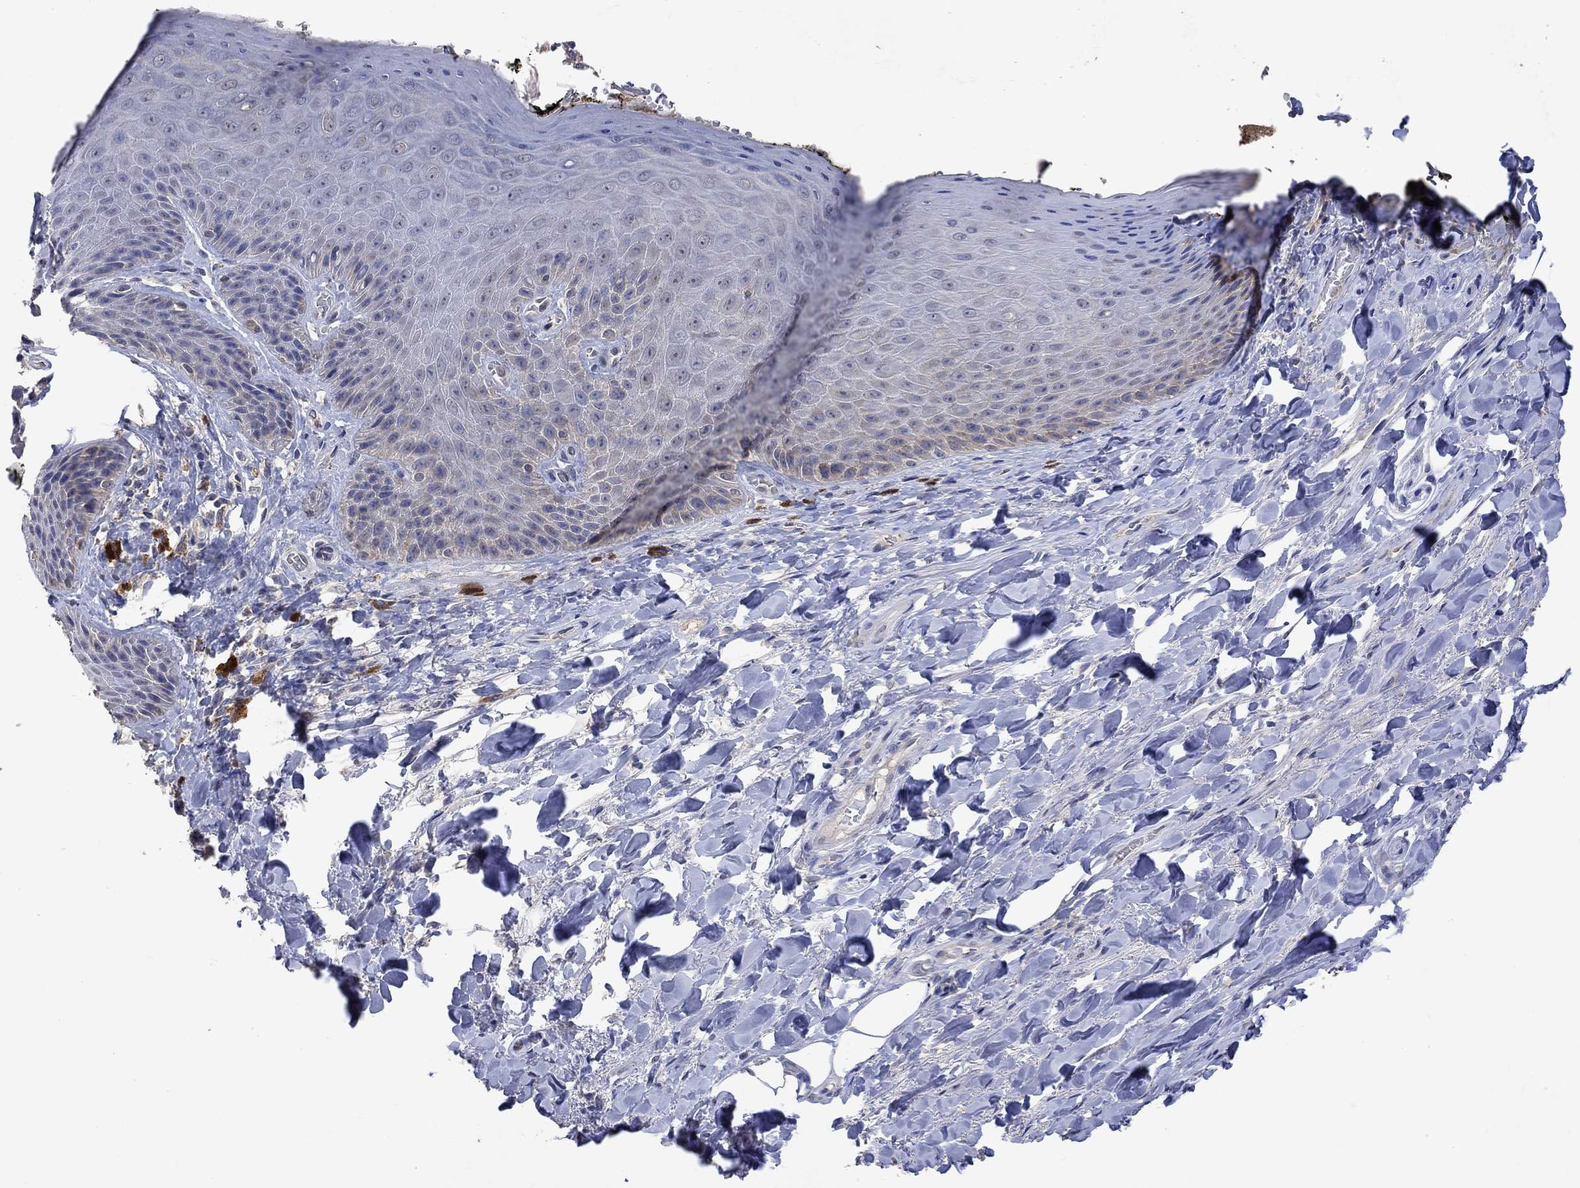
{"staining": {"intensity": "negative", "quantity": "none", "location": "none"}, "tissue": "skin", "cell_type": "Epidermal cells", "image_type": "normal", "snomed": [{"axis": "morphology", "description": "Normal tissue, NOS"}, {"axis": "topography", "description": "Anal"}, {"axis": "topography", "description": "Peripheral nerve tissue"}], "caption": "Immunohistochemistry of benign human skin shows no staining in epidermal cells. Nuclei are stained in blue.", "gene": "PTPN20", "patient": {"sex": "male", "age": 53}}